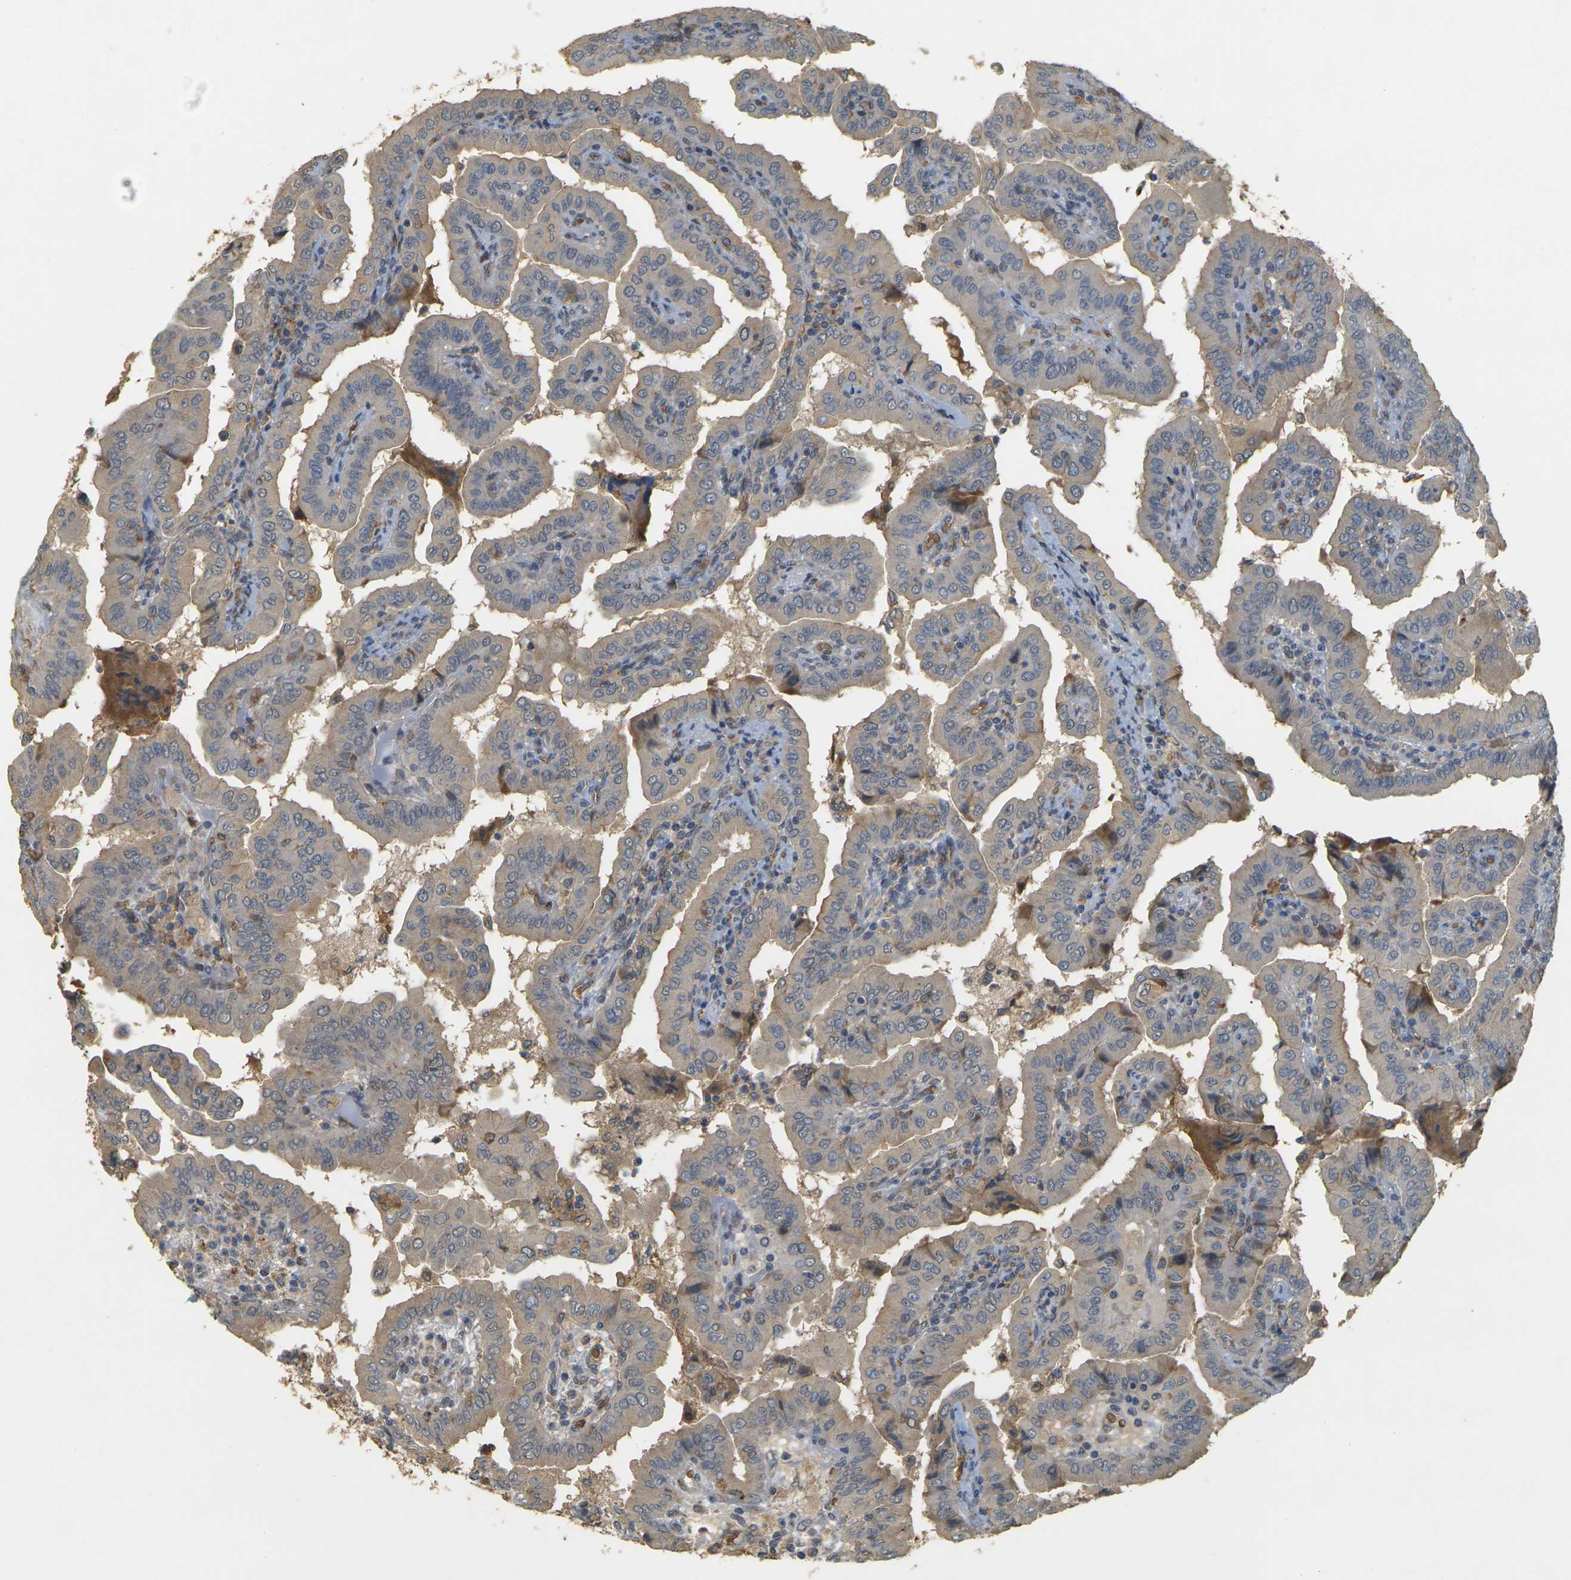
{"staining": {"intensity": "weak", "quantity": ">75%", "location": "cytoplasmic/membranous"}, "tissue": "thyroid cancer", "cell_type": "Tumor cells", "image_type": "cancer", "snomed": [{"axis": "morphology", "description": "Papillary adenocarcinoma, NOS"}, {"axis": "topography", "description": "Thyroid gland"}], "caption": "A micrograph showing weak cytoplasmic/membranous expression in about >75% of tumor cells in thyroid cancer, as visualized by brown immunohistochemical staining.", "gene": "MEGF9", "patient": {"sex": "male", "age": 33}}